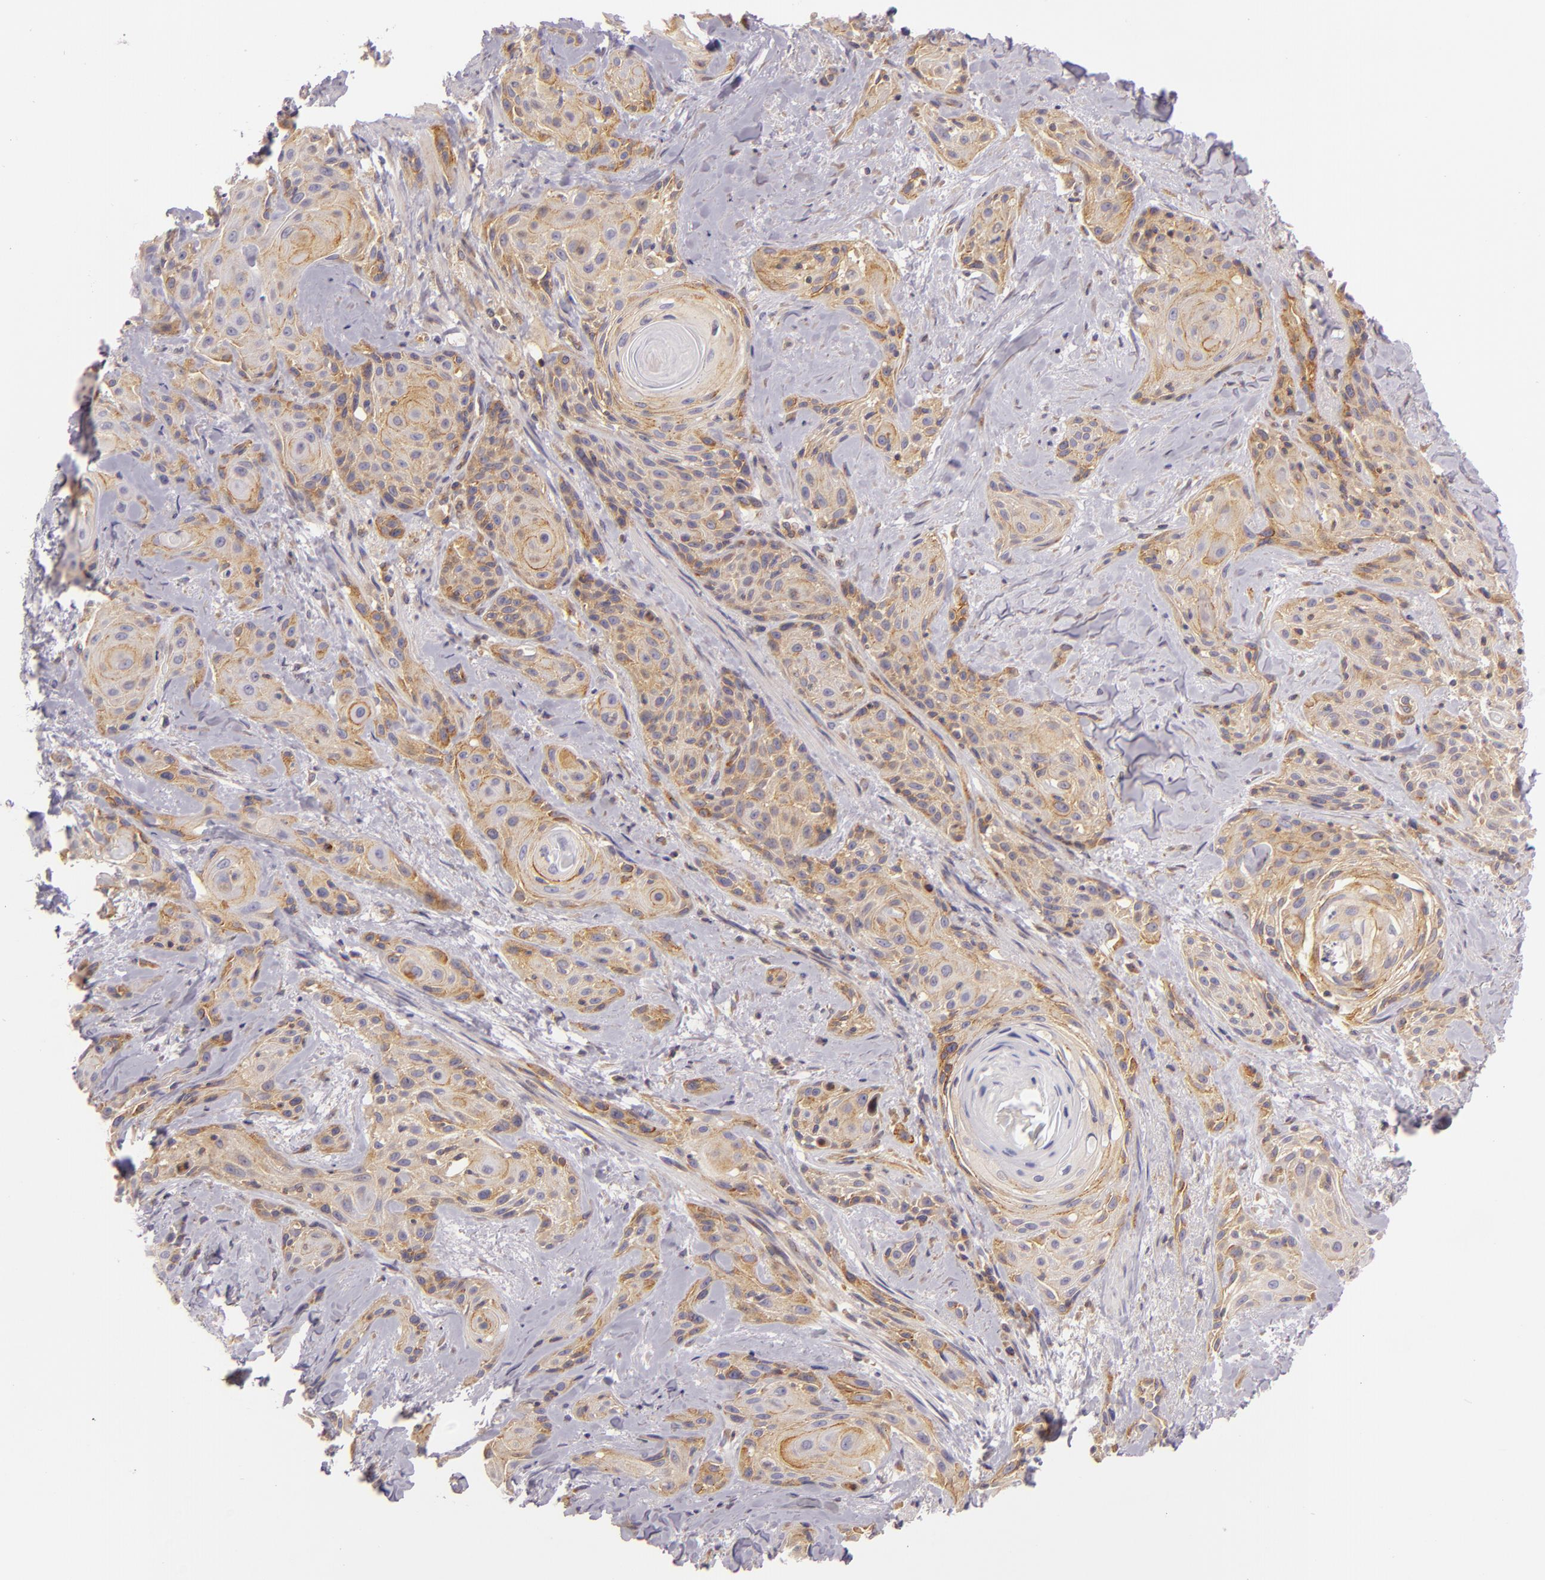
{"staining": {"intensity": "moderate", "quantity": "25%-75%", "location": "cytoplasmic/membranous"}, "tissue": "skin cancer", "cell_type": "Tumor cells", "image_type": "cancer", "snomed": [{"axis": "morphology", "description": "Squamous cell carcinoma, NOS"}, {"axis": "topography", "description": "Skin"}, {"axis": "topography", "description": "Anal"}], "caption": "A photomicrograph showing moderate cytoplasmic/membranous staining in approximately 25%-75% of tumor cells in squamous cell carcinoma (skin), as visualized by brown immunohistochemical staining.", "gene": "UPF3B", "patient": {"sex": "male", "age": 64}}